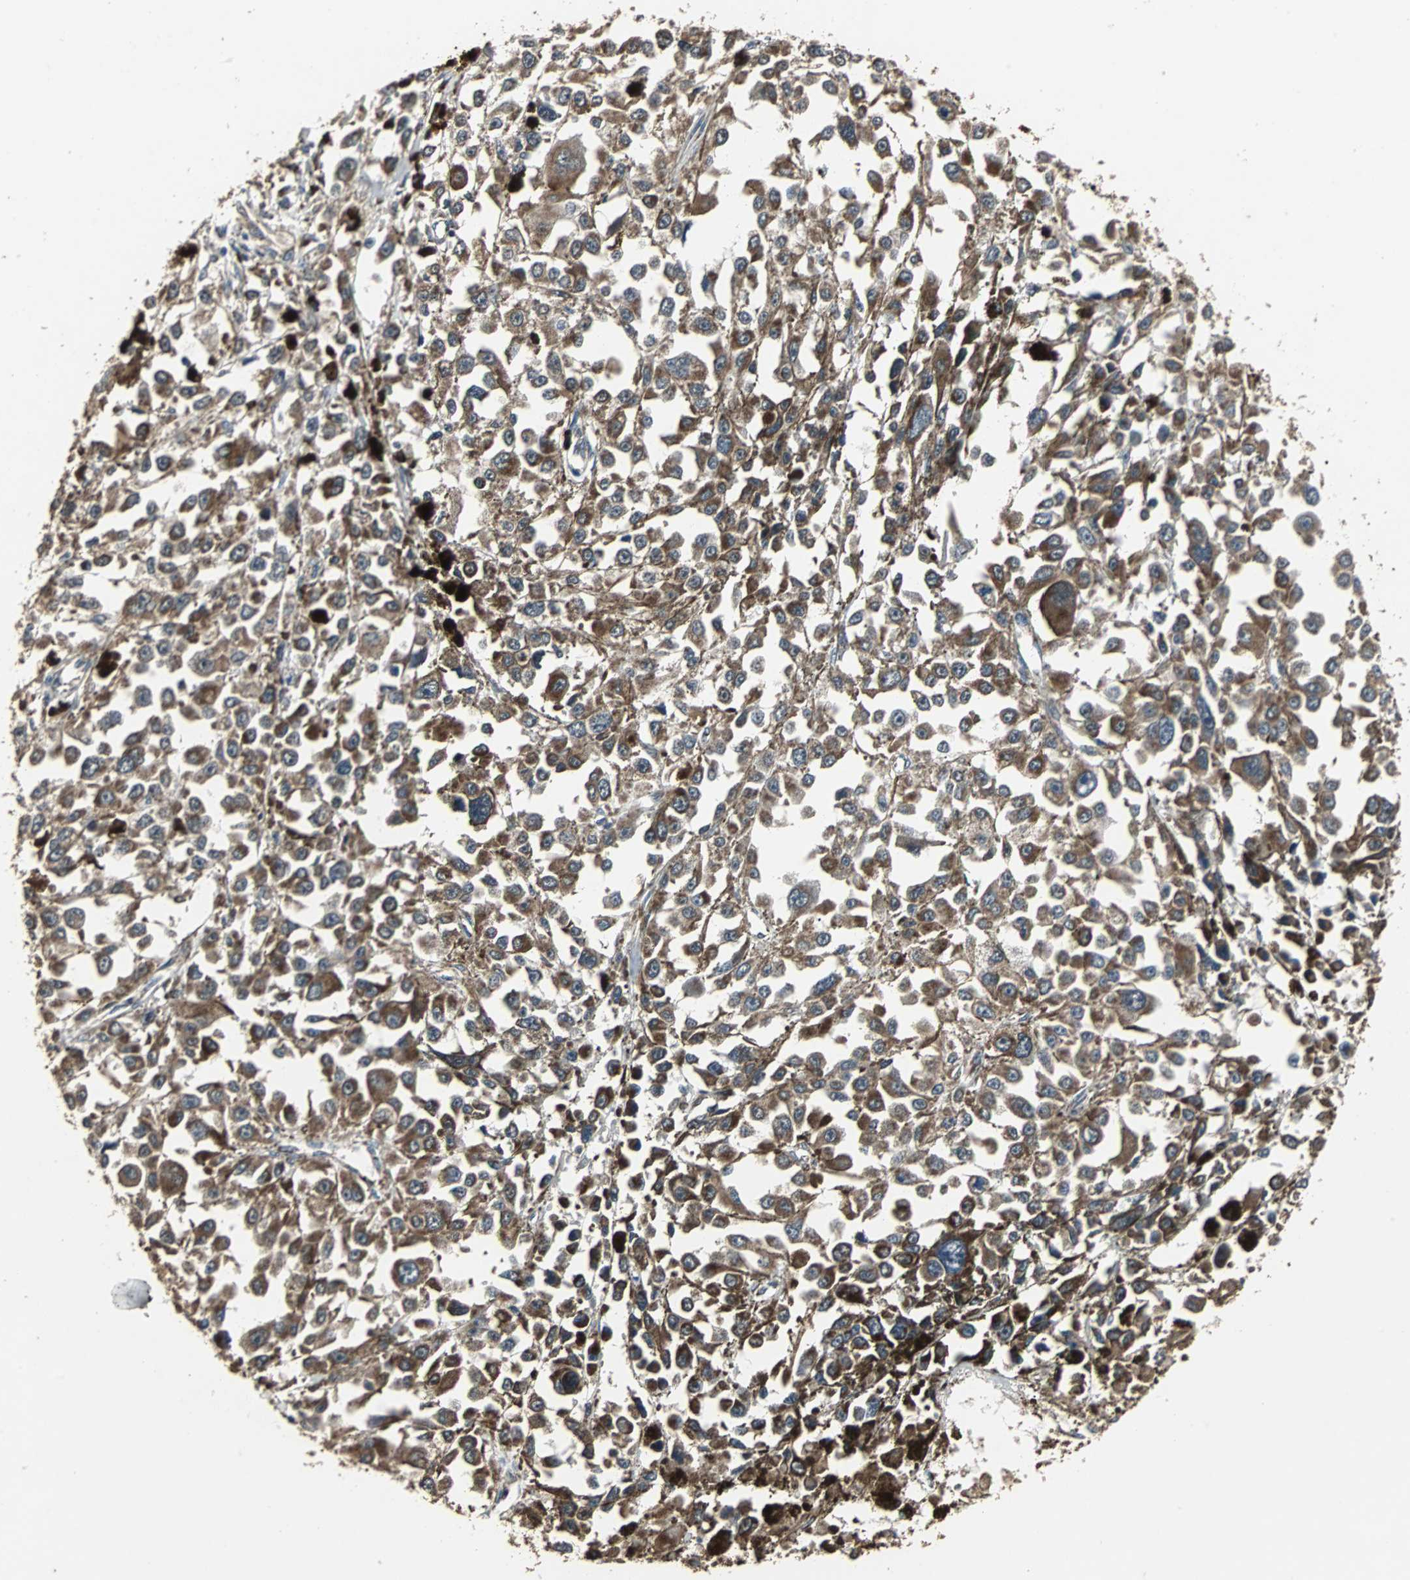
{"staining": {"intensity": "strong", "quantity": ">75%", "location": "cytoplasmic/membranous"}, "tissue": "melanoma", "cell_type": "Tumor cells", "image_type": "cancer", "snomed": [{"axis": "morphology", "description": "Malignant melanoma, Metastatic site"}, {"axis": "topography", "description": "Lymph node"}], "caption": "Immunohistochemistry (IHC) (DAB (3,3'-diaminobenzidine)) staining of human malignant melanoma (metastatic site) reveals strong cytoplasmic/membranous protein expression in approximately >75% of tumor cells. The protein of interest is stained brown, and the nuclei are stained in blue (DAB (3,3'-diaminobenzidine) IHC with brightfield microscopy, high magnification).", "gene": "MRPL40", "patient": {"sex": "male", "age": 59}}